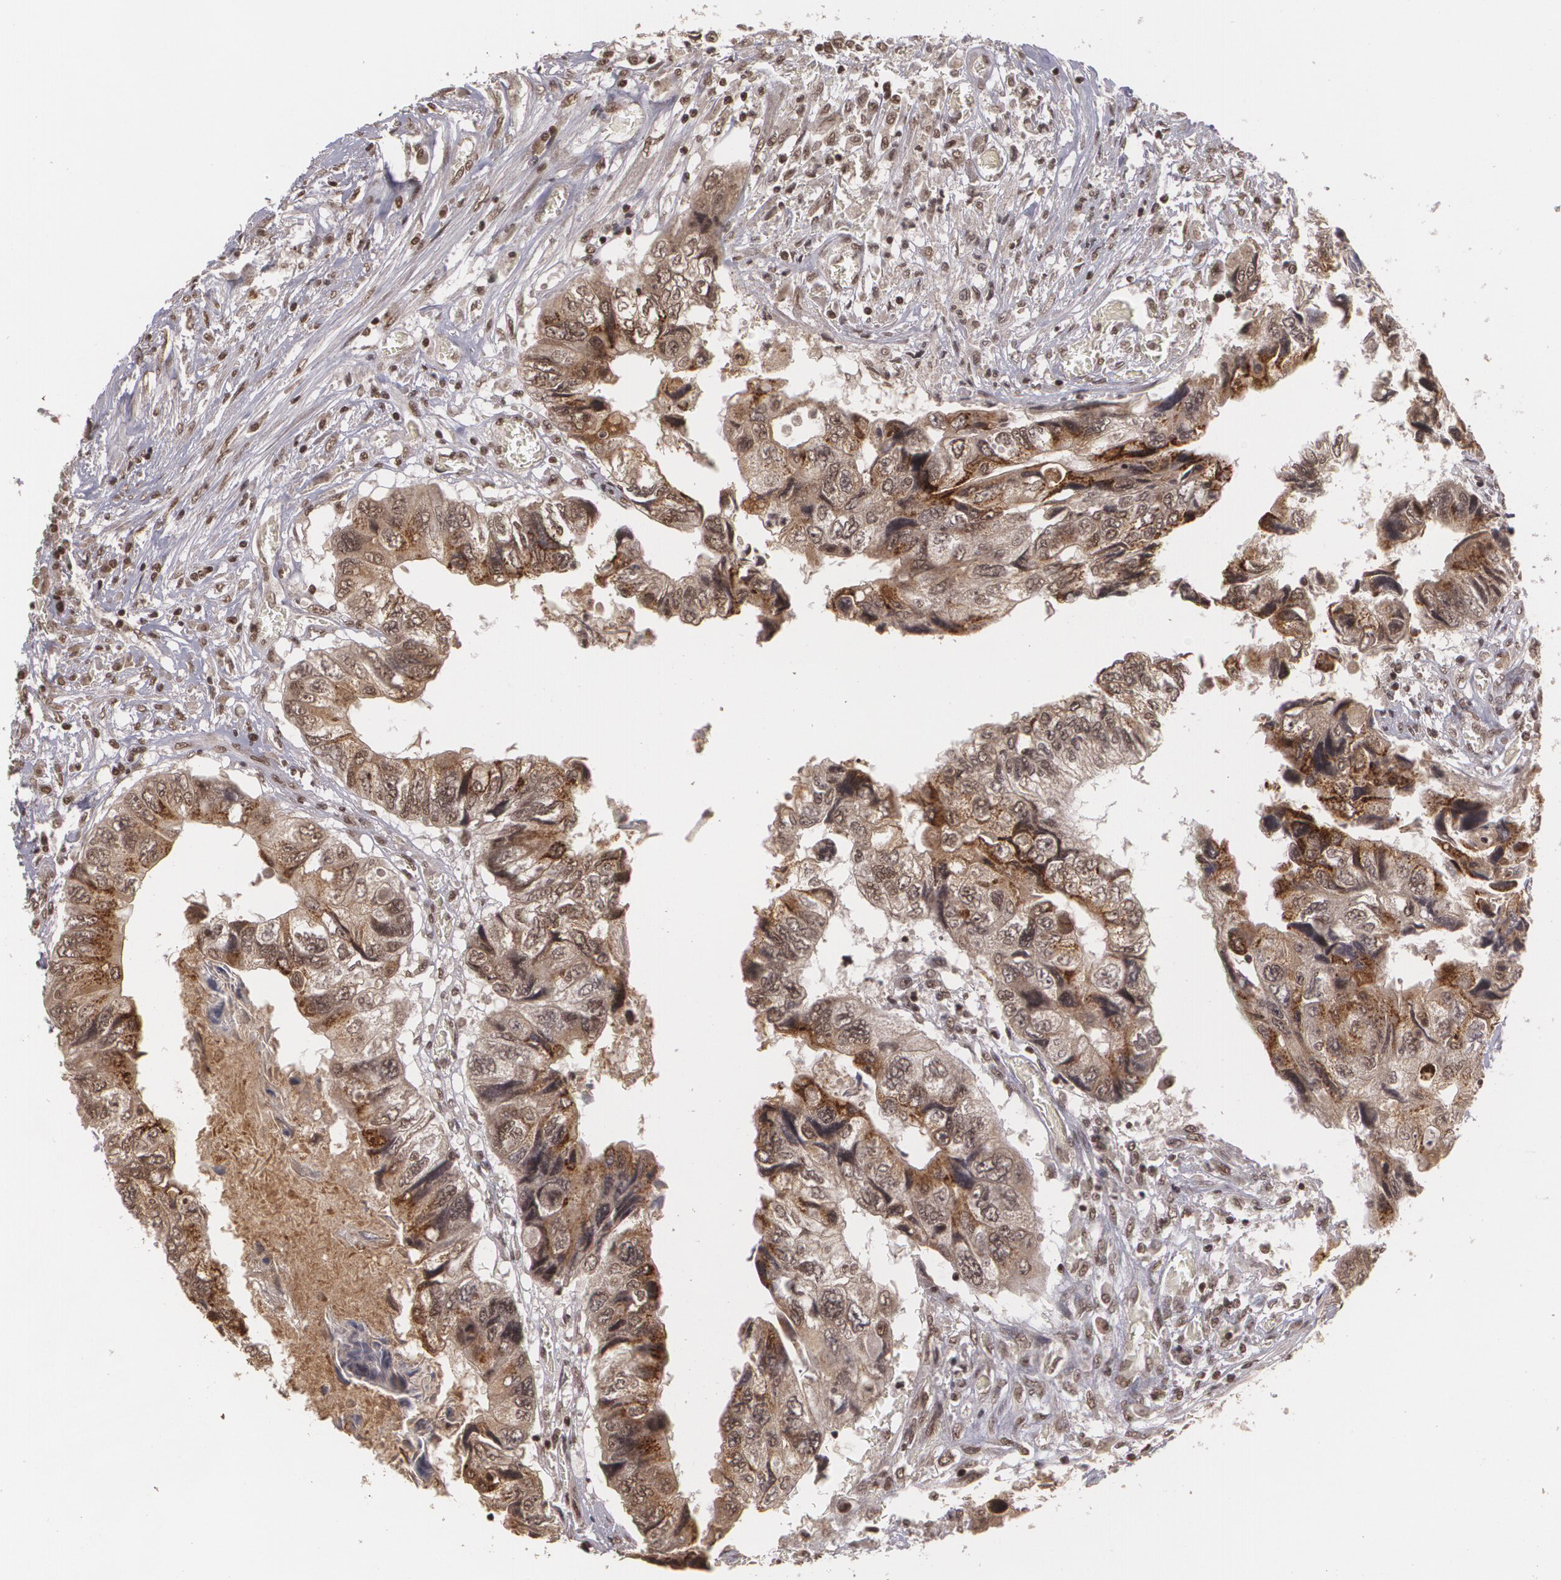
{"staining": {"intensity": "moderate", "quantity": ">75%", "location": "cytoplasmic/membranous,nuclear"}, "tissue": "colorectal cancer", "cell_type": "Tumor cells", "image_type": "cancer", "snomed": [{"axis": "morphology", "description": "Adenocarcinoma, NOS"}, {"axis": "topography", "description": "Rectum"}], "caption": "About >75% of tumor cells in human colorectal cancer (adenocarcinoma) reveal moderate cytoplasmic/membranous and nuclear protein staining as visualized by brown immunohistochemical staining.", "gene": "RXRB", "patient": {"sex": "female", "age": 82}}